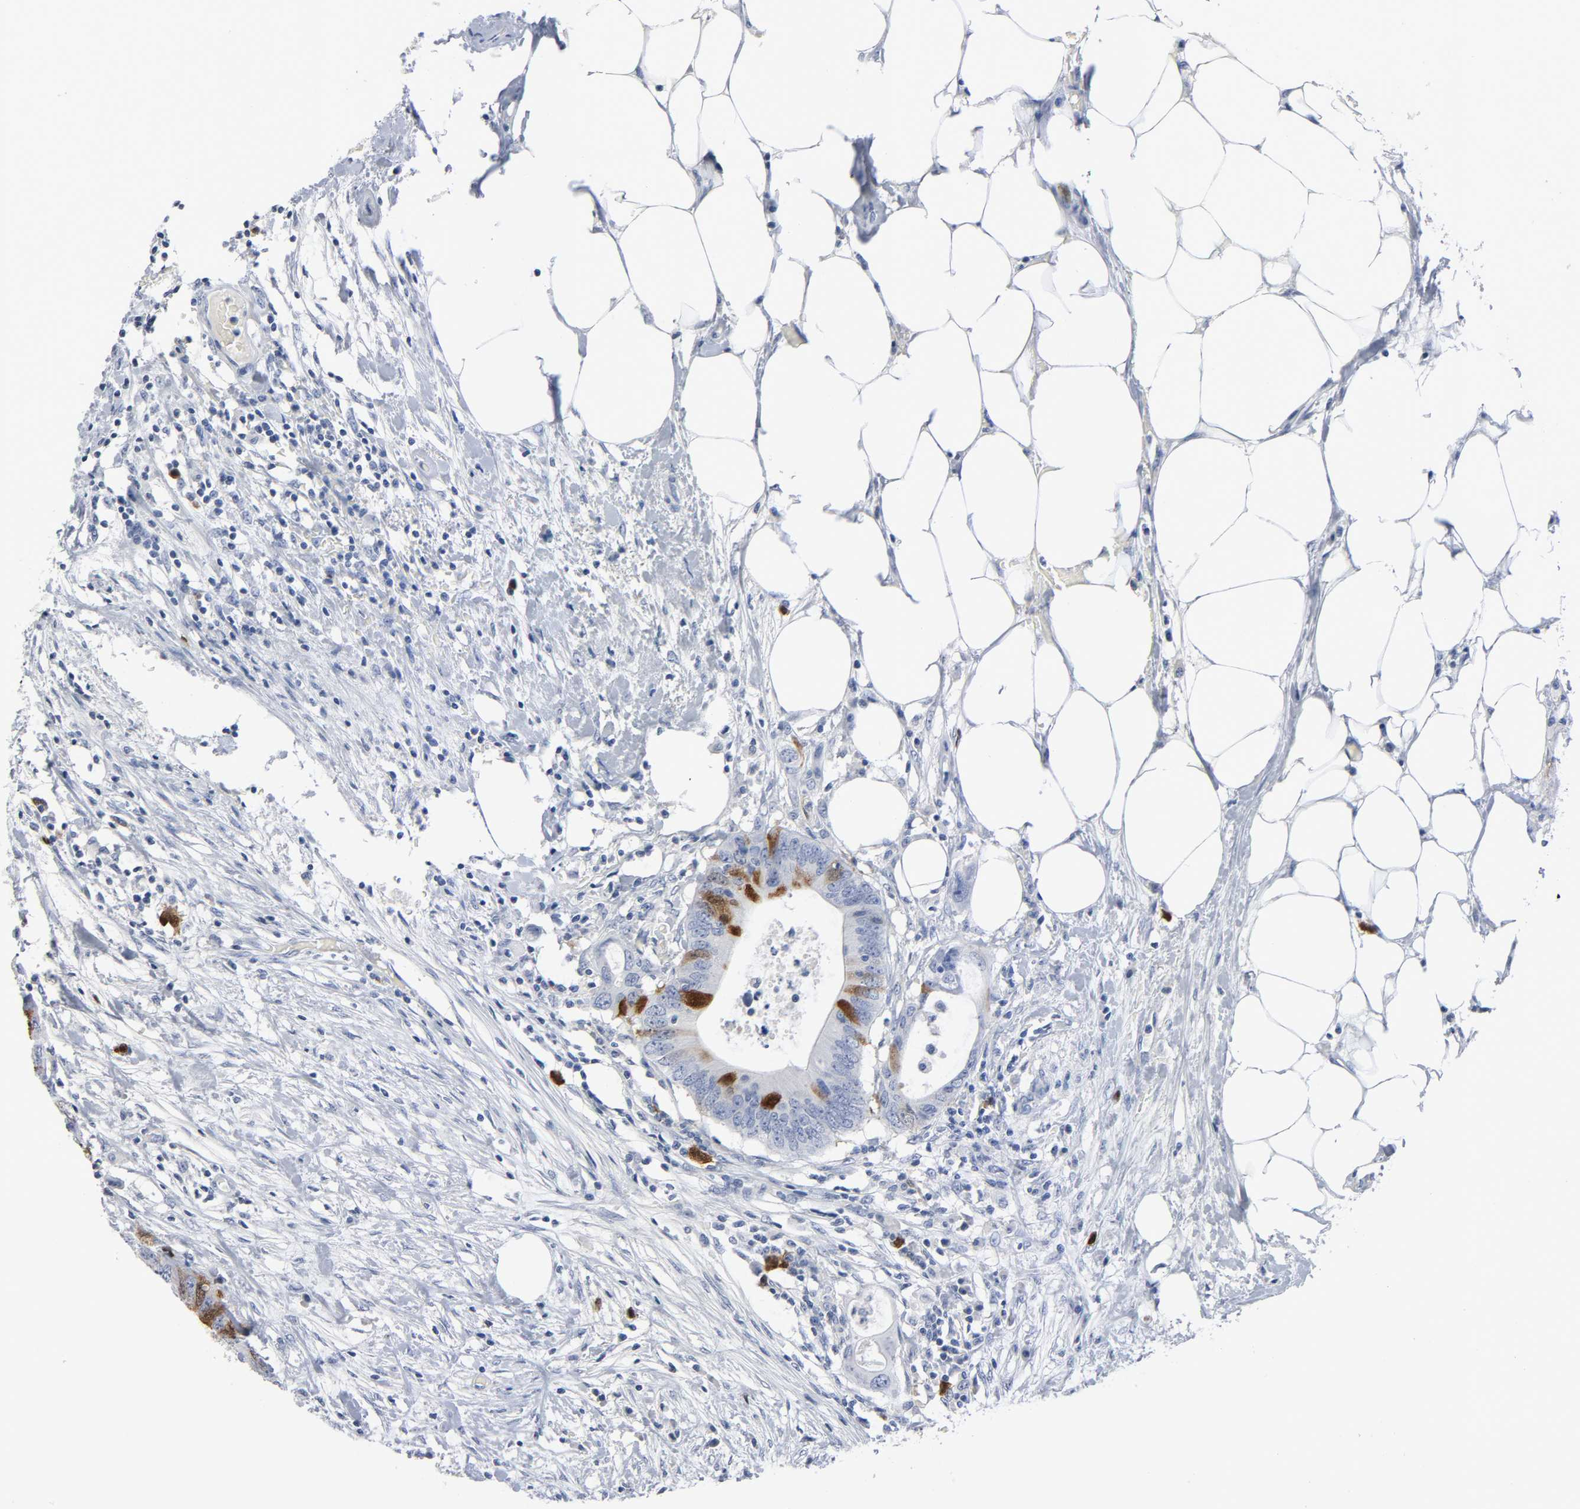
{"staining": {"intensity": "strong", "quantity": "25%-75%", "location": "cytoplasmic/membranous,nuclear"}, "tissue": "colorectal cancer", "cell_type": "Tumor cells", "image_type": "cancer", "snomed": [{"axis": "morphology", "description": "Adenocarcinoma, NOS"}, {"axis": "topography", "description": "Colon"}], "caption": "Protein expression analysis of human colorectal cancer (adenocarcinoma) reveals strong cytoplasmic/membranous and nuclear staining in approximately 25%-75% of tumor cells.", "gene": "CDC20", "patient": {"sex": "male", "age": 71}}